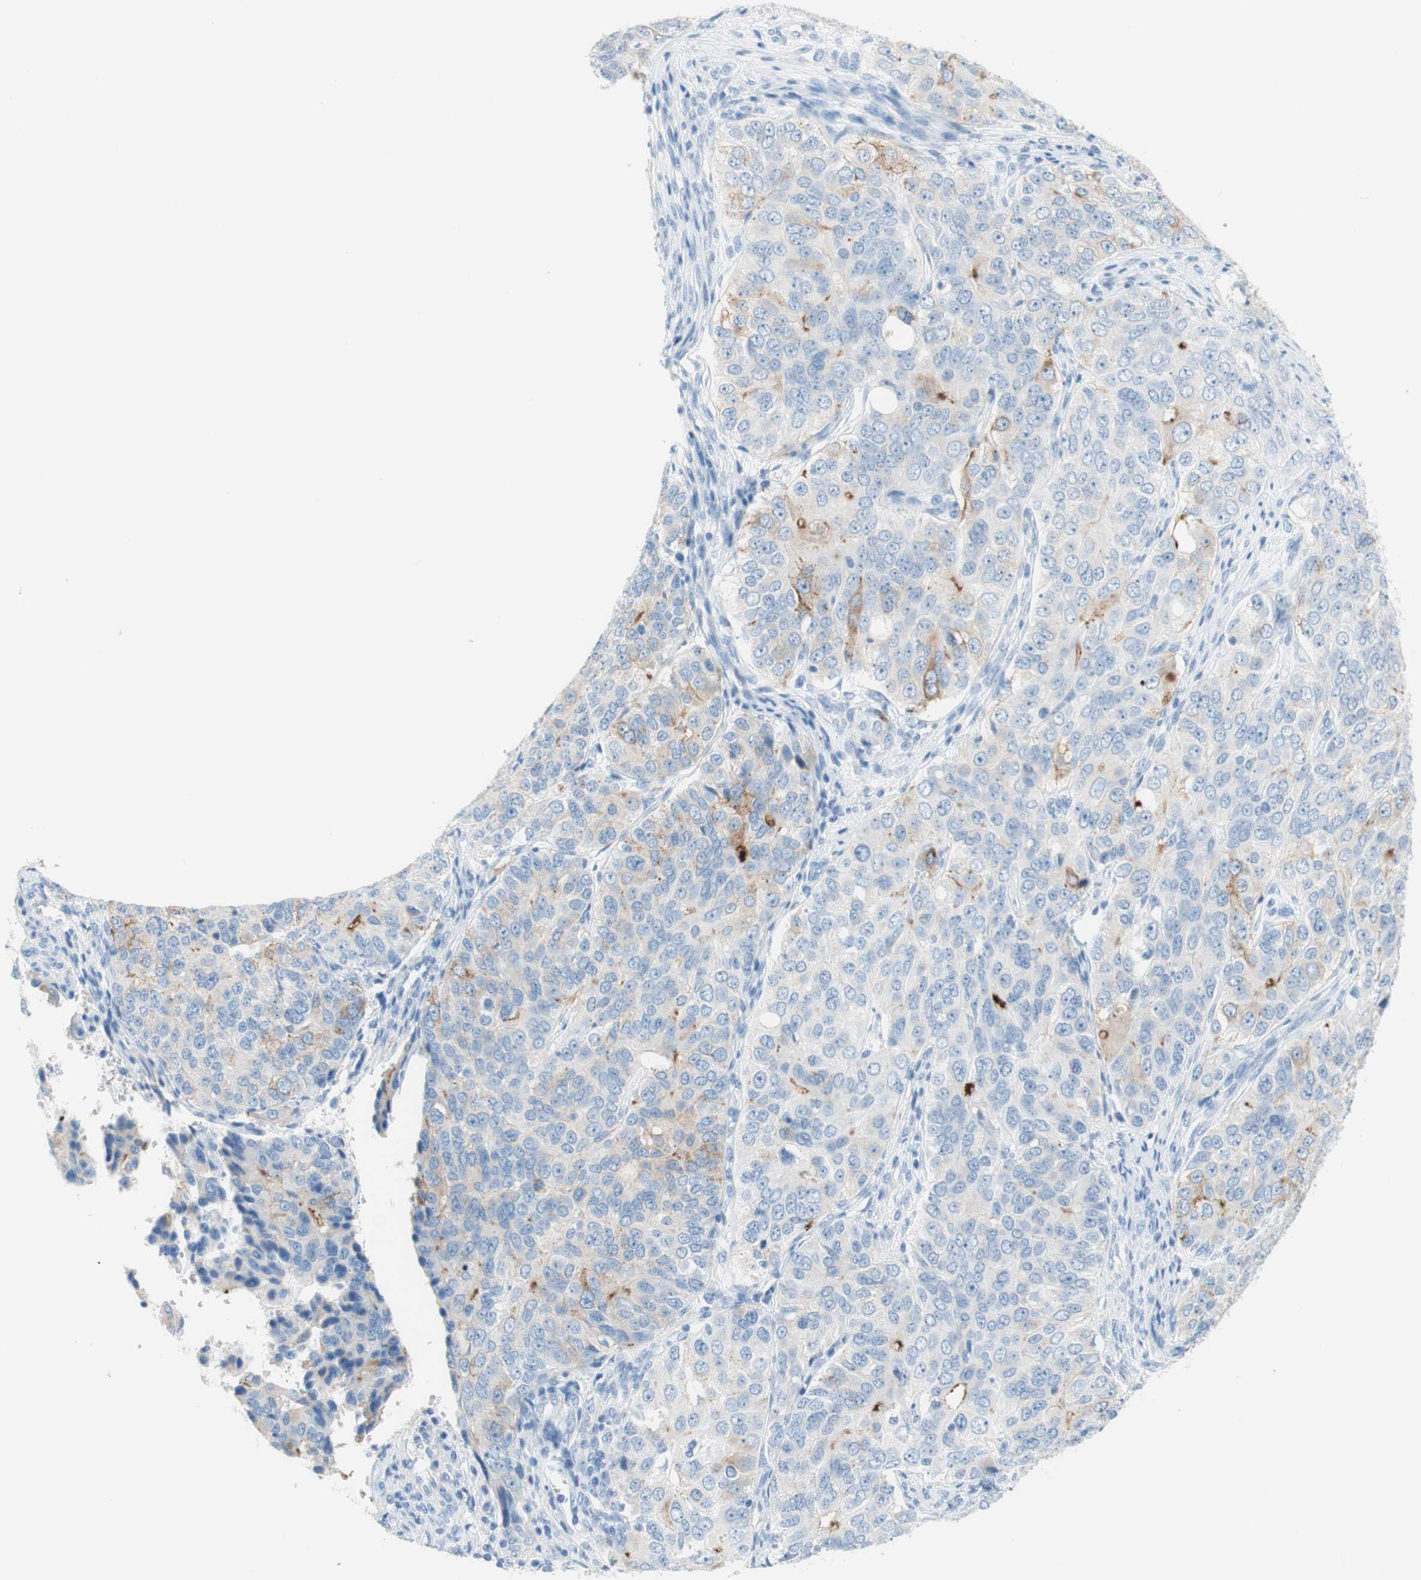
{"staining": {"intensity": "weak", "quantity": "<25%", "location": "cytoplasmic/membranous"}, "tissue": "ovarian cancer", "cell_type": "Tumor cells", "image_type": "cancer", "snomed": [{"axis": "morphology", "description": "Carcinoma, endometroid"}, {"axis": "topography", "description": "Ovary"}], "caption": "Endometroid carcinoma (ovarian) was stained to show a protein in brown. There is no significant expression in tumor cells.", "gene": "CEACAM1", "patient": {"sex": "female", "age": 51}}